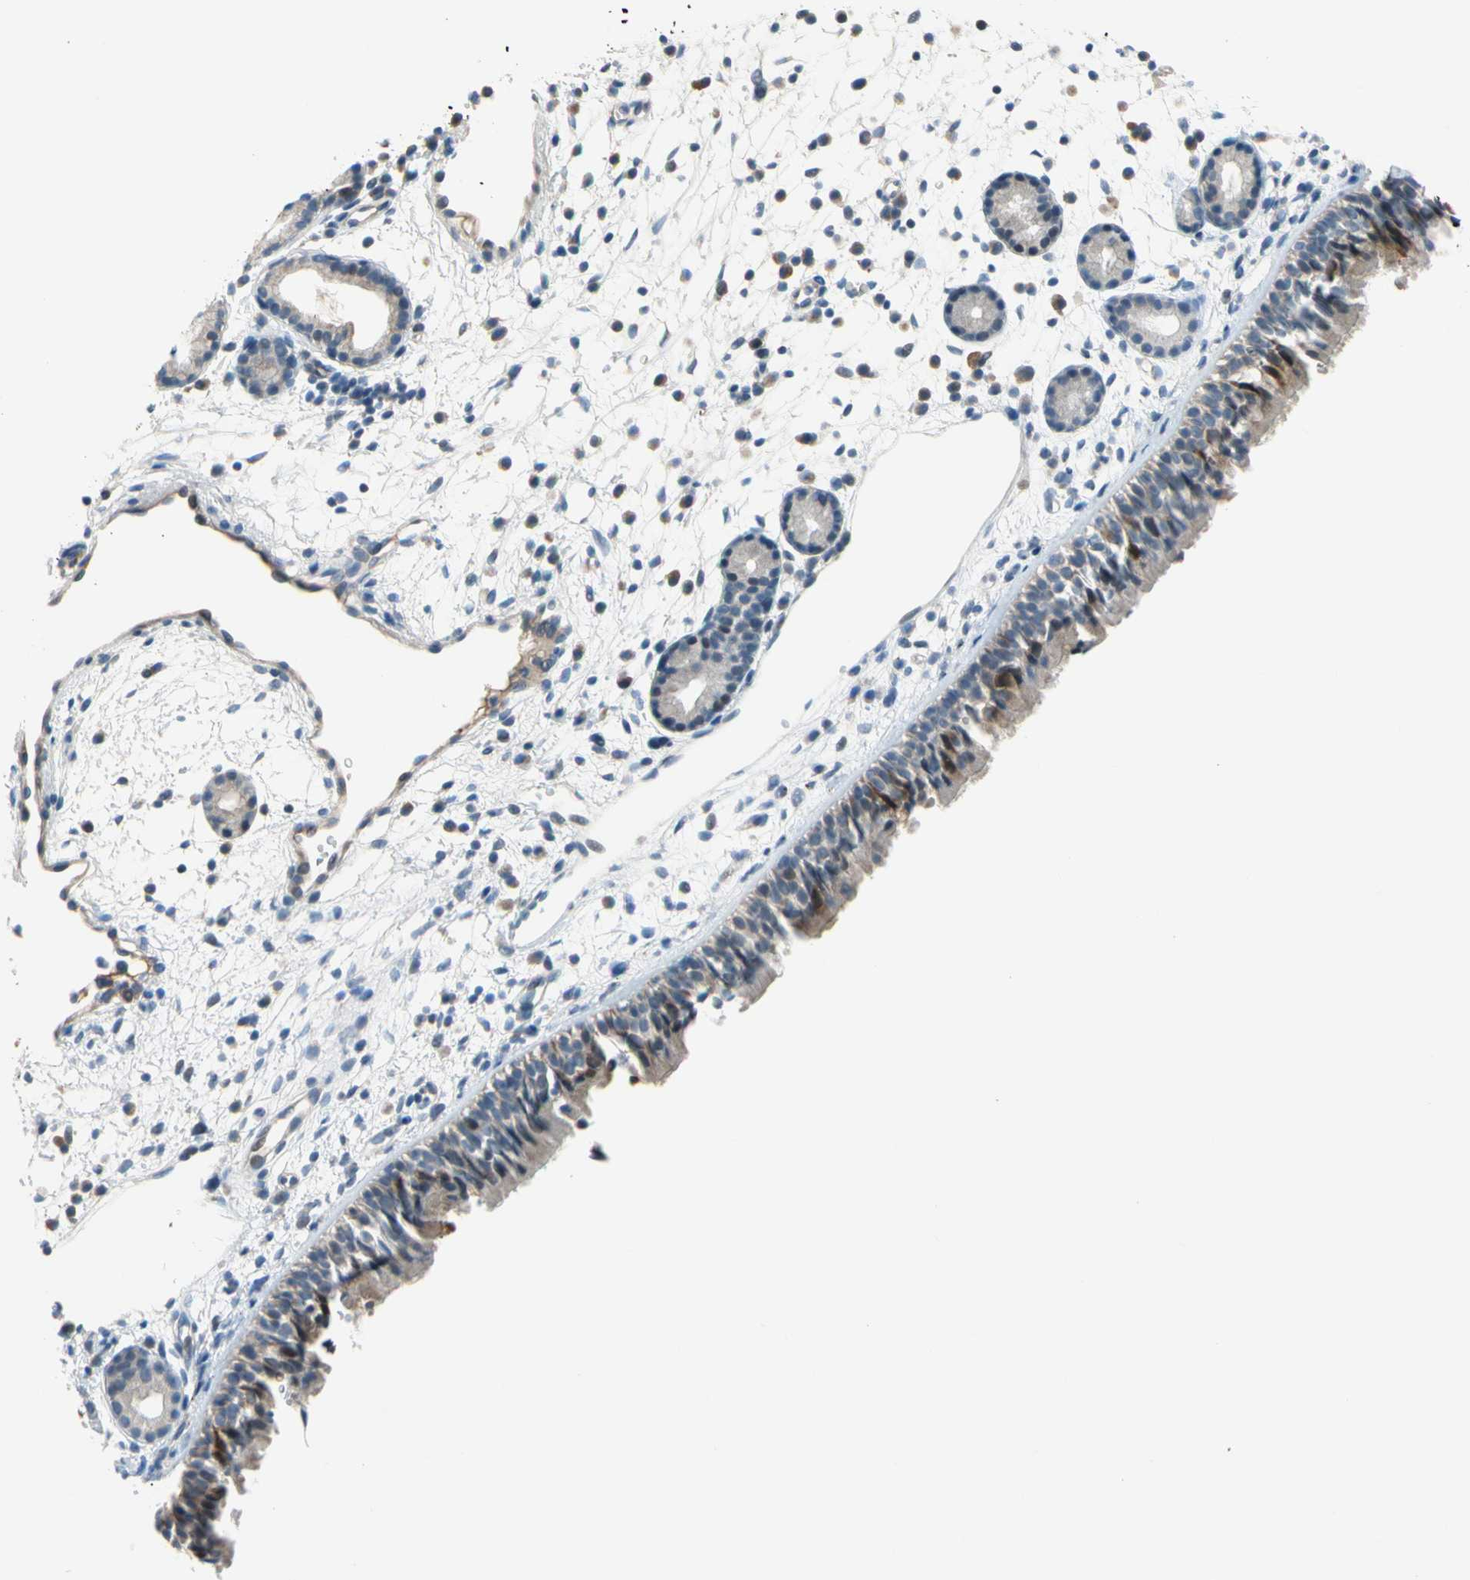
{"staining": {"intensity": "moderate", "quantity": "25%-75%", "location": "cytoplasmic/membranous"}, "tissue": "nasopharynx", "cell_type": "Respiratory epithelial cells", "image_type": "normal", "snomed": [{"axis": "morphology", "description": "Normal tissue, NOS"}, {"axis": "morphology", "description": "Inflammation, NOS"}, {"axis": "topography", "description": "Nasopharynx"}], "caption": "Brown immunohistochemical staining in benign human nasopharynx displays moderate cytoplasmic/membranous staining in approximately 25%-75% of respiratory epithelial cells.", "gene": "CFAP36", "patient": {"sex": "female", "age": 55}}